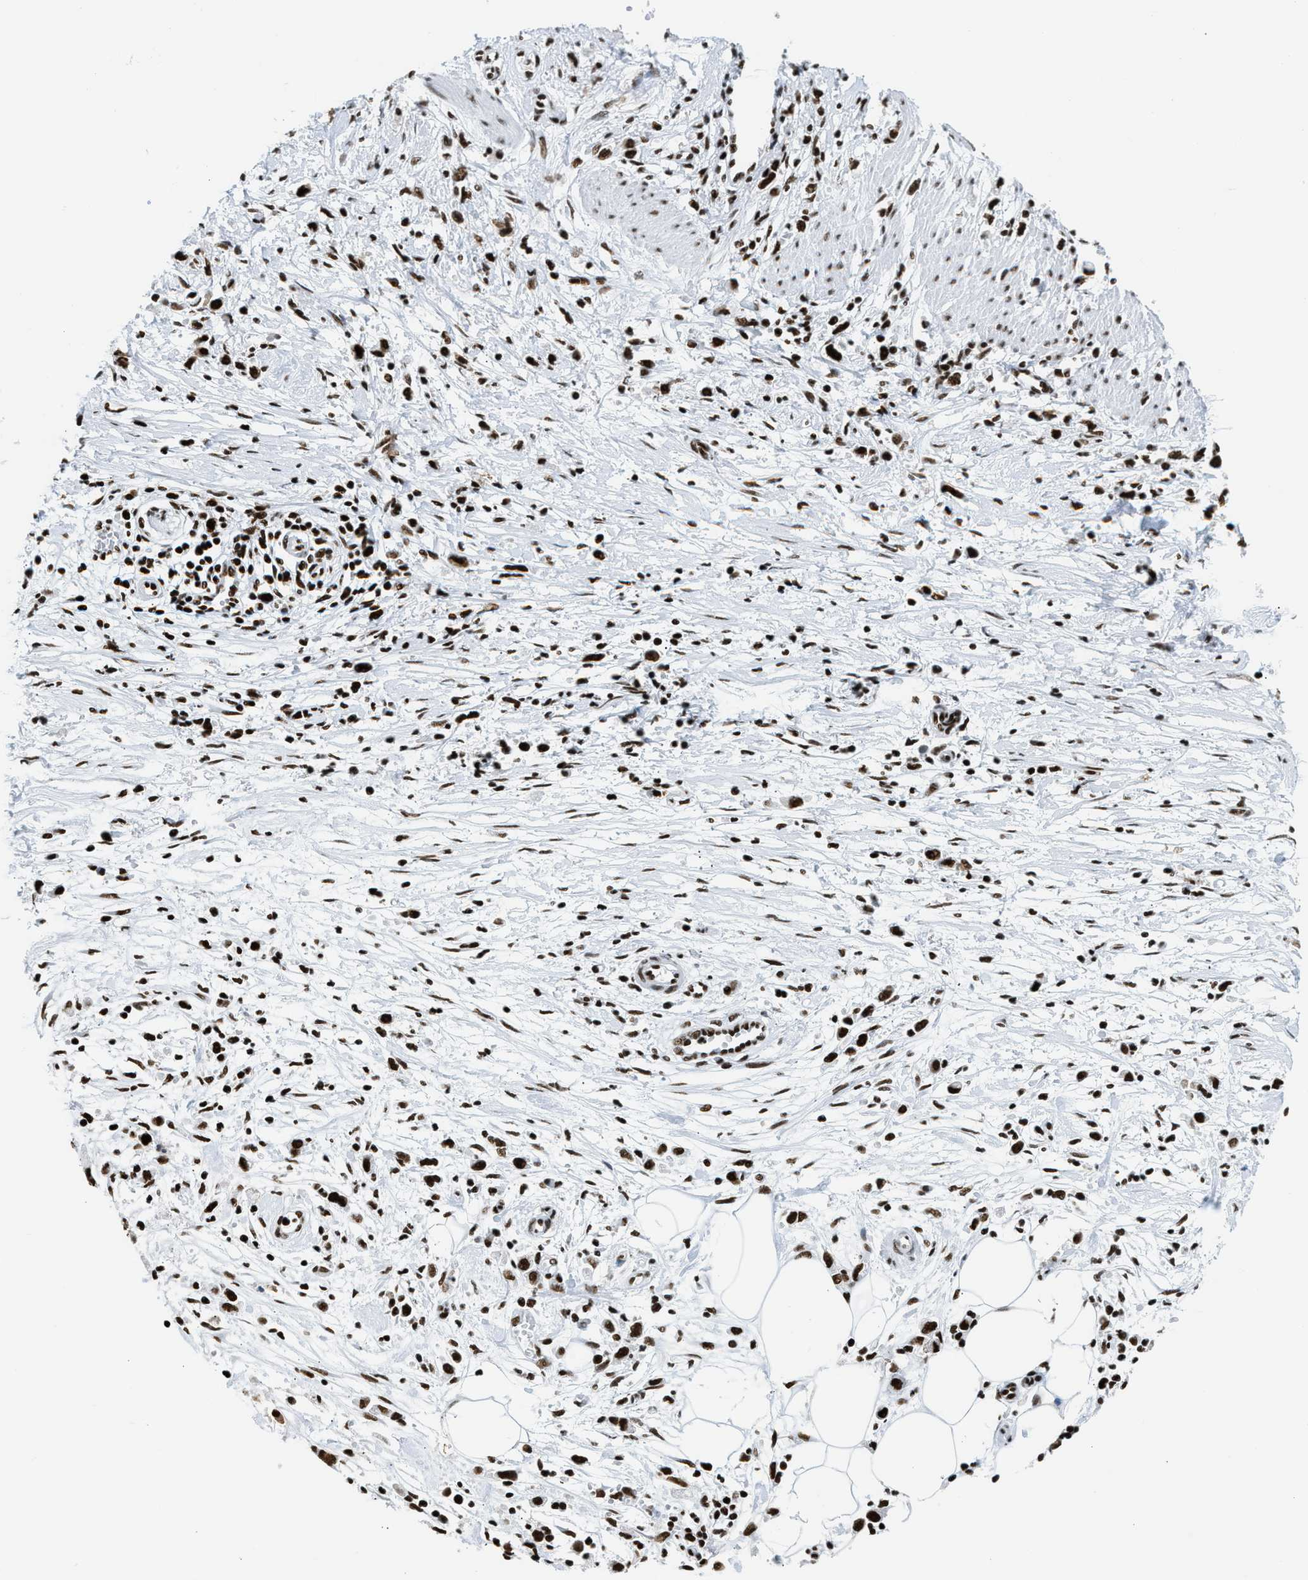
{"staining": {"intensity": "strong", "quantity": ">75%", "location": "nuclear"}, "tissue": "stomach cancer", "cell_type": "Tumor cells", "image_type": "cancer", "snomed": [{"axis": "morphology", "description": "Adenocarcinoma, NOS"}, {"axis": "topography", "description": "Stomach"}], "caption": "Adenocarcinoma (stomach) was stained to show a protein in brown. There is high levels of strong nuclear staining in approximately >75% of tumor cells.", "gene": "PIF1", "patient": {"sex": "female", "age": 59}}